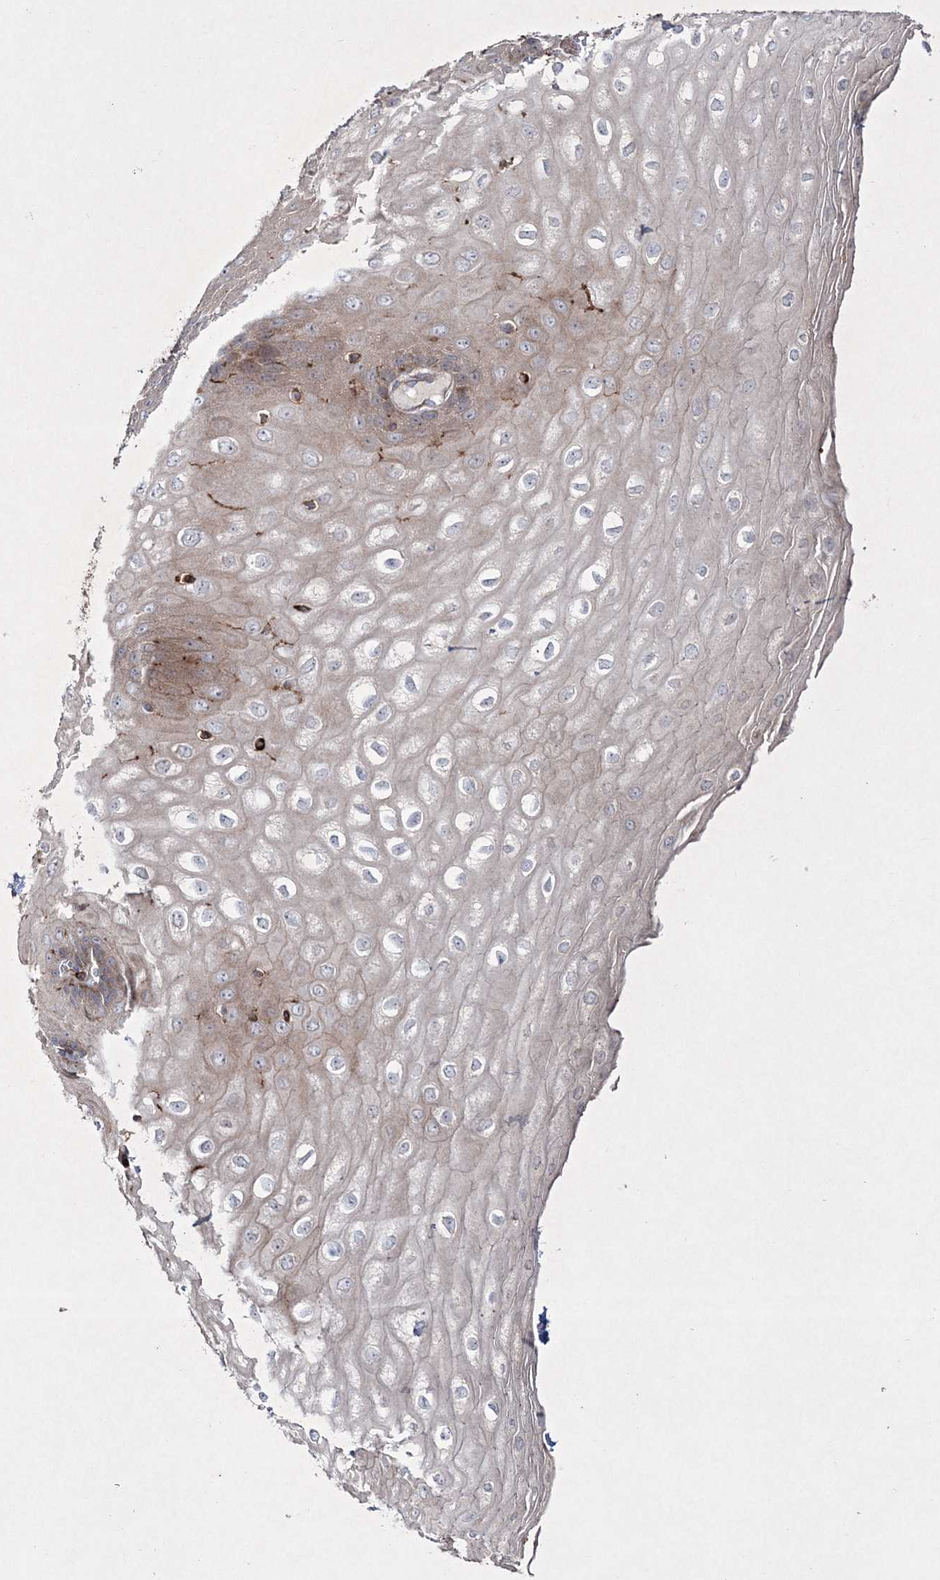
{"staining": {"intensity": "strong", "quantity": "<25%", "location": "cytoplasmic/membranous"}, "tissue": "esophagus", "cell_type": "Squamous epithelial cells", "image_type": "normal", "snomed": [{"axis": "morphology", "description": "Normal tissue, NOS"}, {"axis": "topography", "description": "Esophagus"}], "caption": "About <25% of squamous epithelial cells in normal esophagus reveal strong cytoplasmic/membranous protein positivity as visualized by brown immunohistochemical staining.", "gene": "RICTOR", "patient": {"sex": "male", "age": 60}}